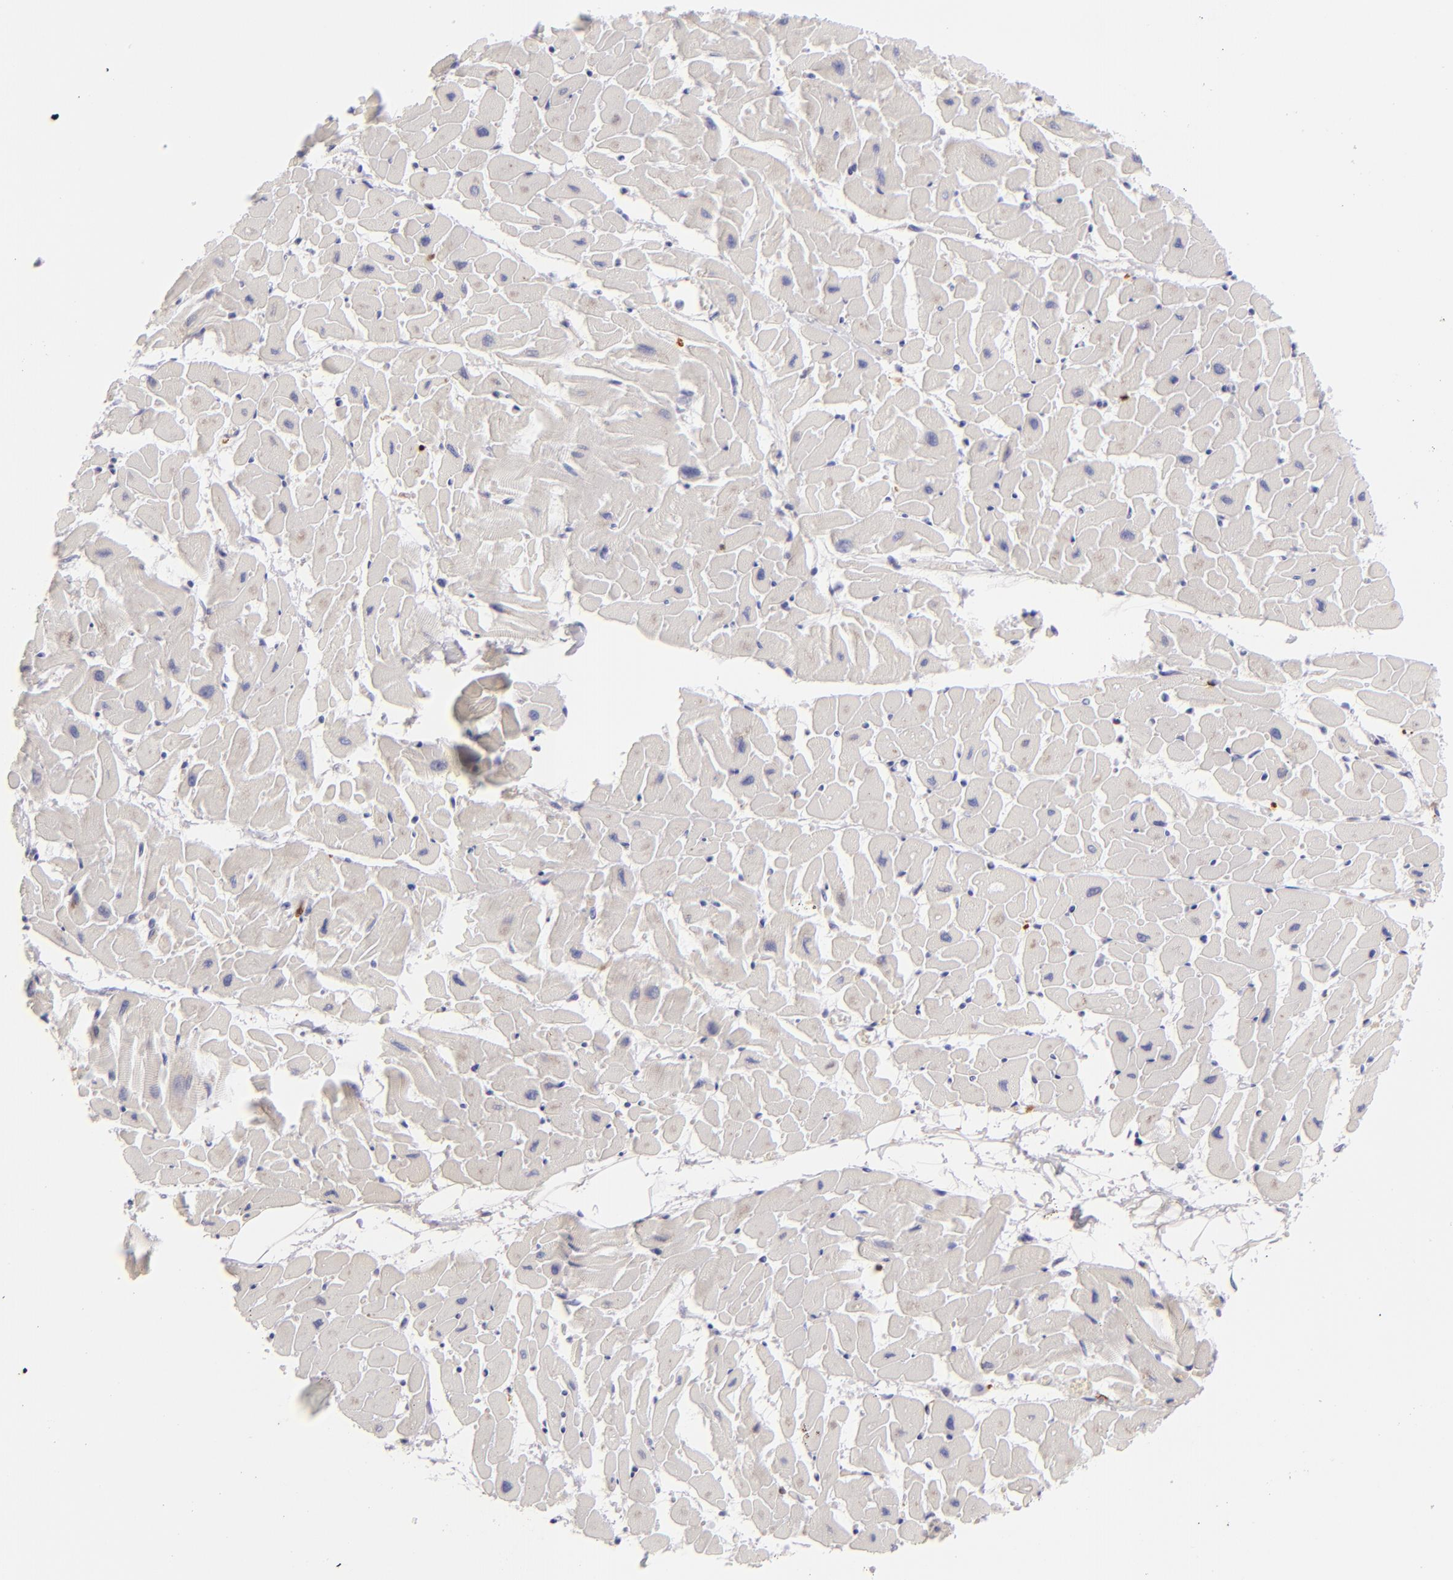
{"staining": {"intensity": "negative", "quantity": "none", "location": "none"}, "tissue": "heart muscle", "cell_type": "Cardiomyocytes", "image_type": "normal", "snomed": [{"axis": "morphology", "description": "Normal tissue, NOS"}, {"axis": "topography", "description": "Heart"}], "caption": "This is a photomicrograph of immunohistochemistry (IHC) staining of normal heart muscle, which shows no expression in cardiomyocytes.", "gene": "F13A1", "patient": {"sex": "female", "age": 19}}